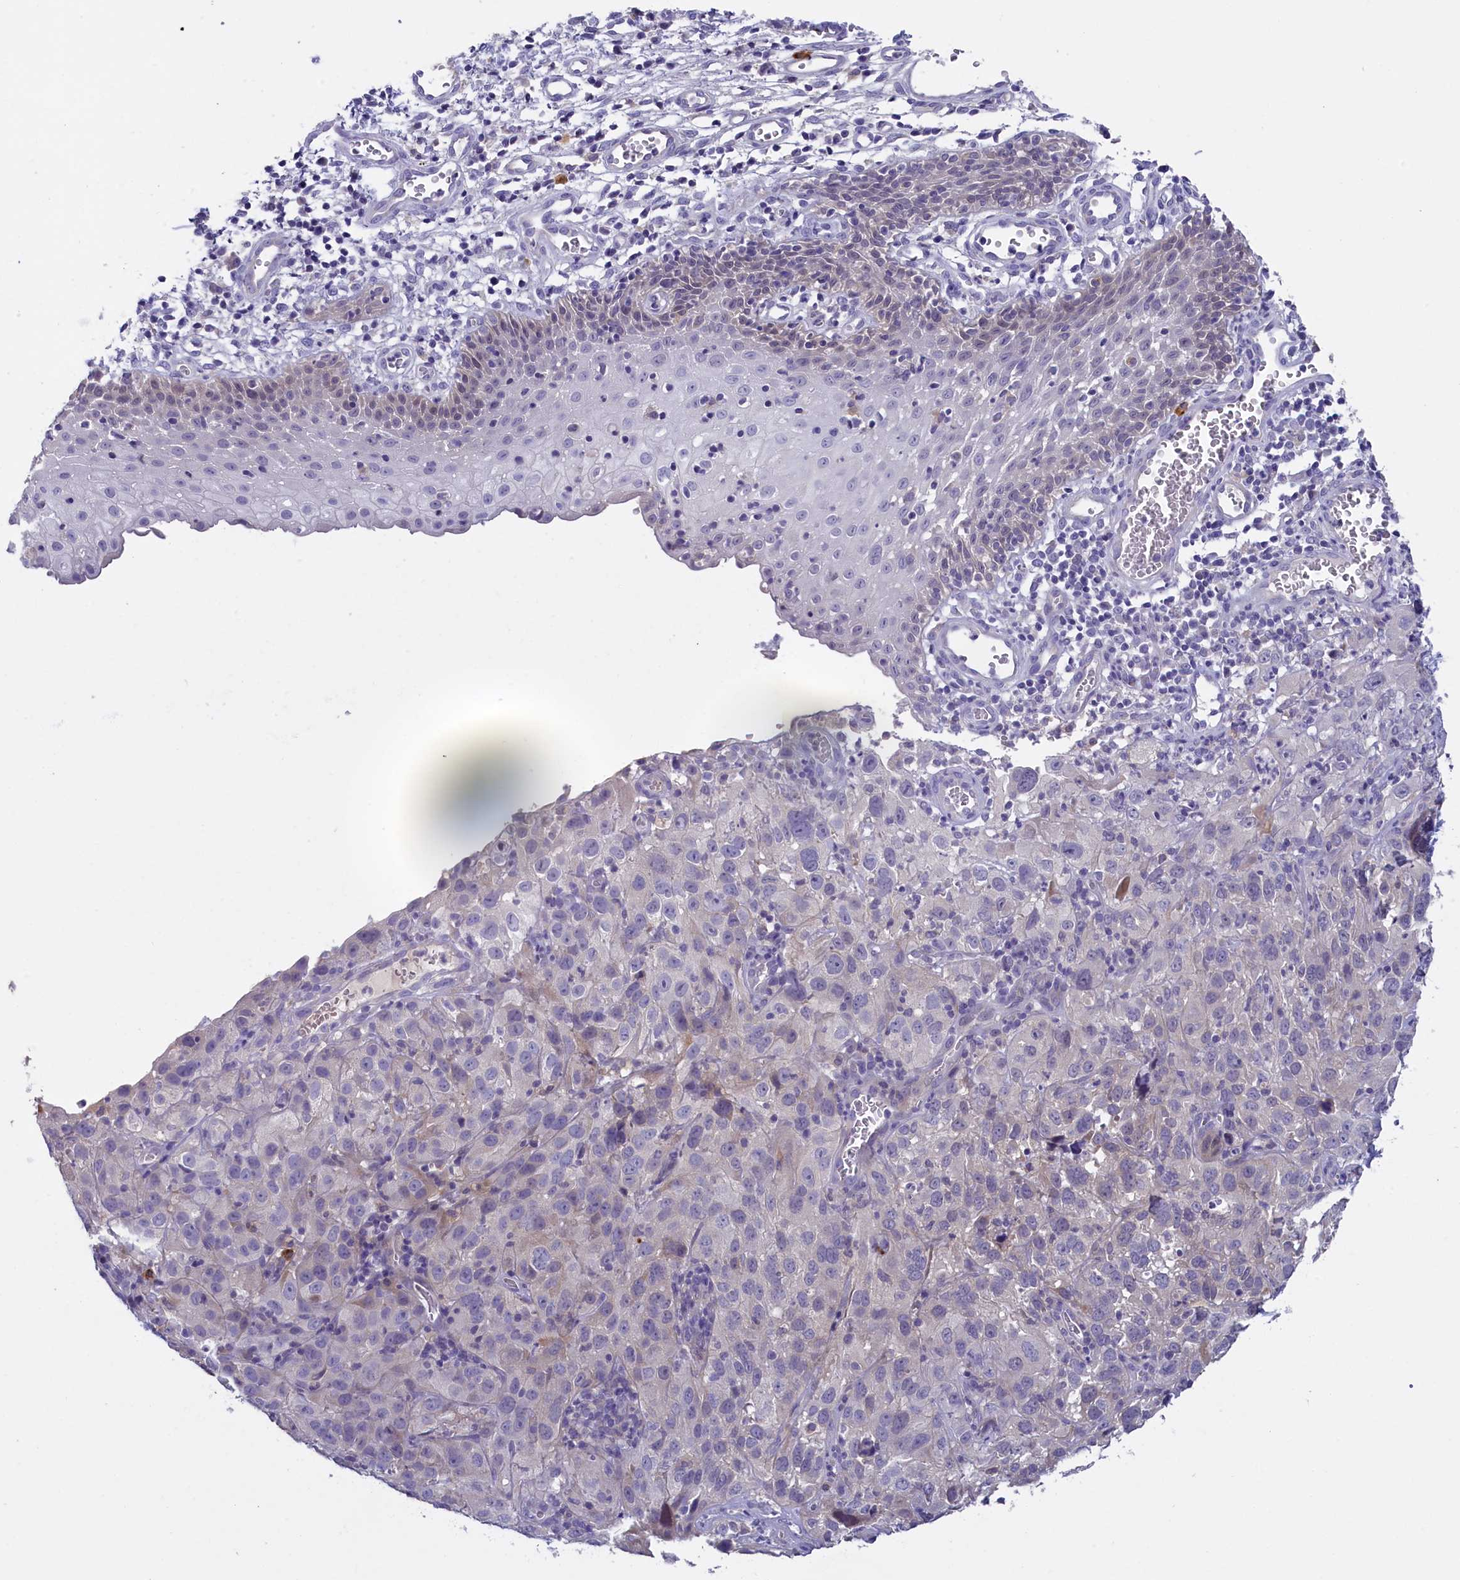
{"staining": {"intensity": "negative", "quantity": "none", "location": "none"}, "tissue": "cervical cancer", "cell_type": "Tumor cells", "image_type": "cancer", "snomed": [{"axis": "morphology", "description": "Squamous cell carcinoma, NOS"}, {"axis": "topography", "description": "Cervix"}], "caption": "Immunohistochemistry of cervical cancer demonstrates no positivity in tumor cells.", "gene": "ENPP6", "patient": {"sex": "female", "age": 32}}